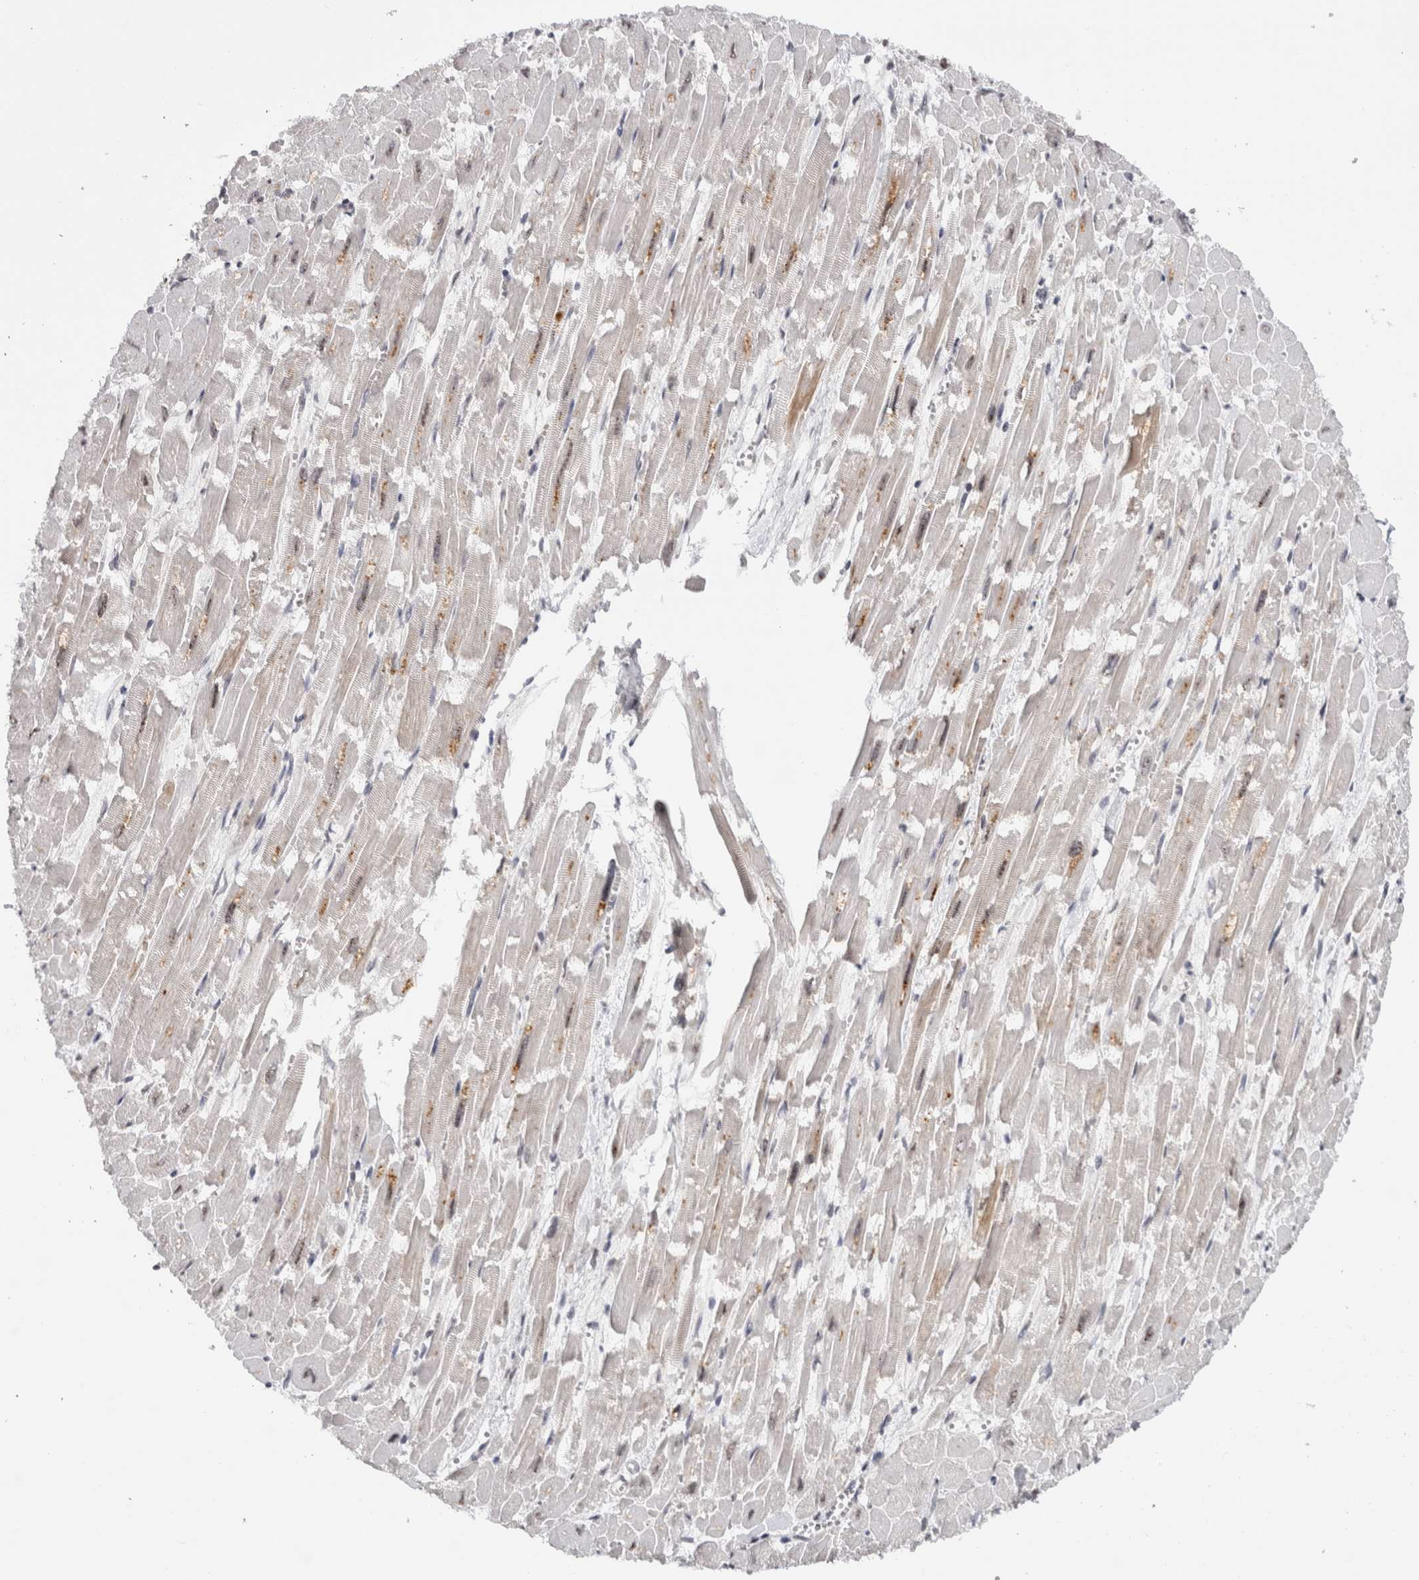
{"staining": {"intensity": "strong", "quantity": "25%-75%", "location": "cytoplasmic/membranous,nuclear"}, "tissue": "heart muscle", "cell_type": "Cardiomyocytes", "image_type": "normal", "snomed": [{"axis": "morphology", "description": "Normal tissue, NOS"}, {"axis": "topography", "description": "Heart"}], "caption": "A brown stain highlights strong cytoplasmic/membranous,nuclear expression of a protein in cardiomyocytes of benign human heart muscle. (DAB (3,3'-diaminobenzidine) = brown stain, brightfield microscopy at high magnification).", "gene": "MKNK1", "patient": {"sex": "male", "age": 54}}